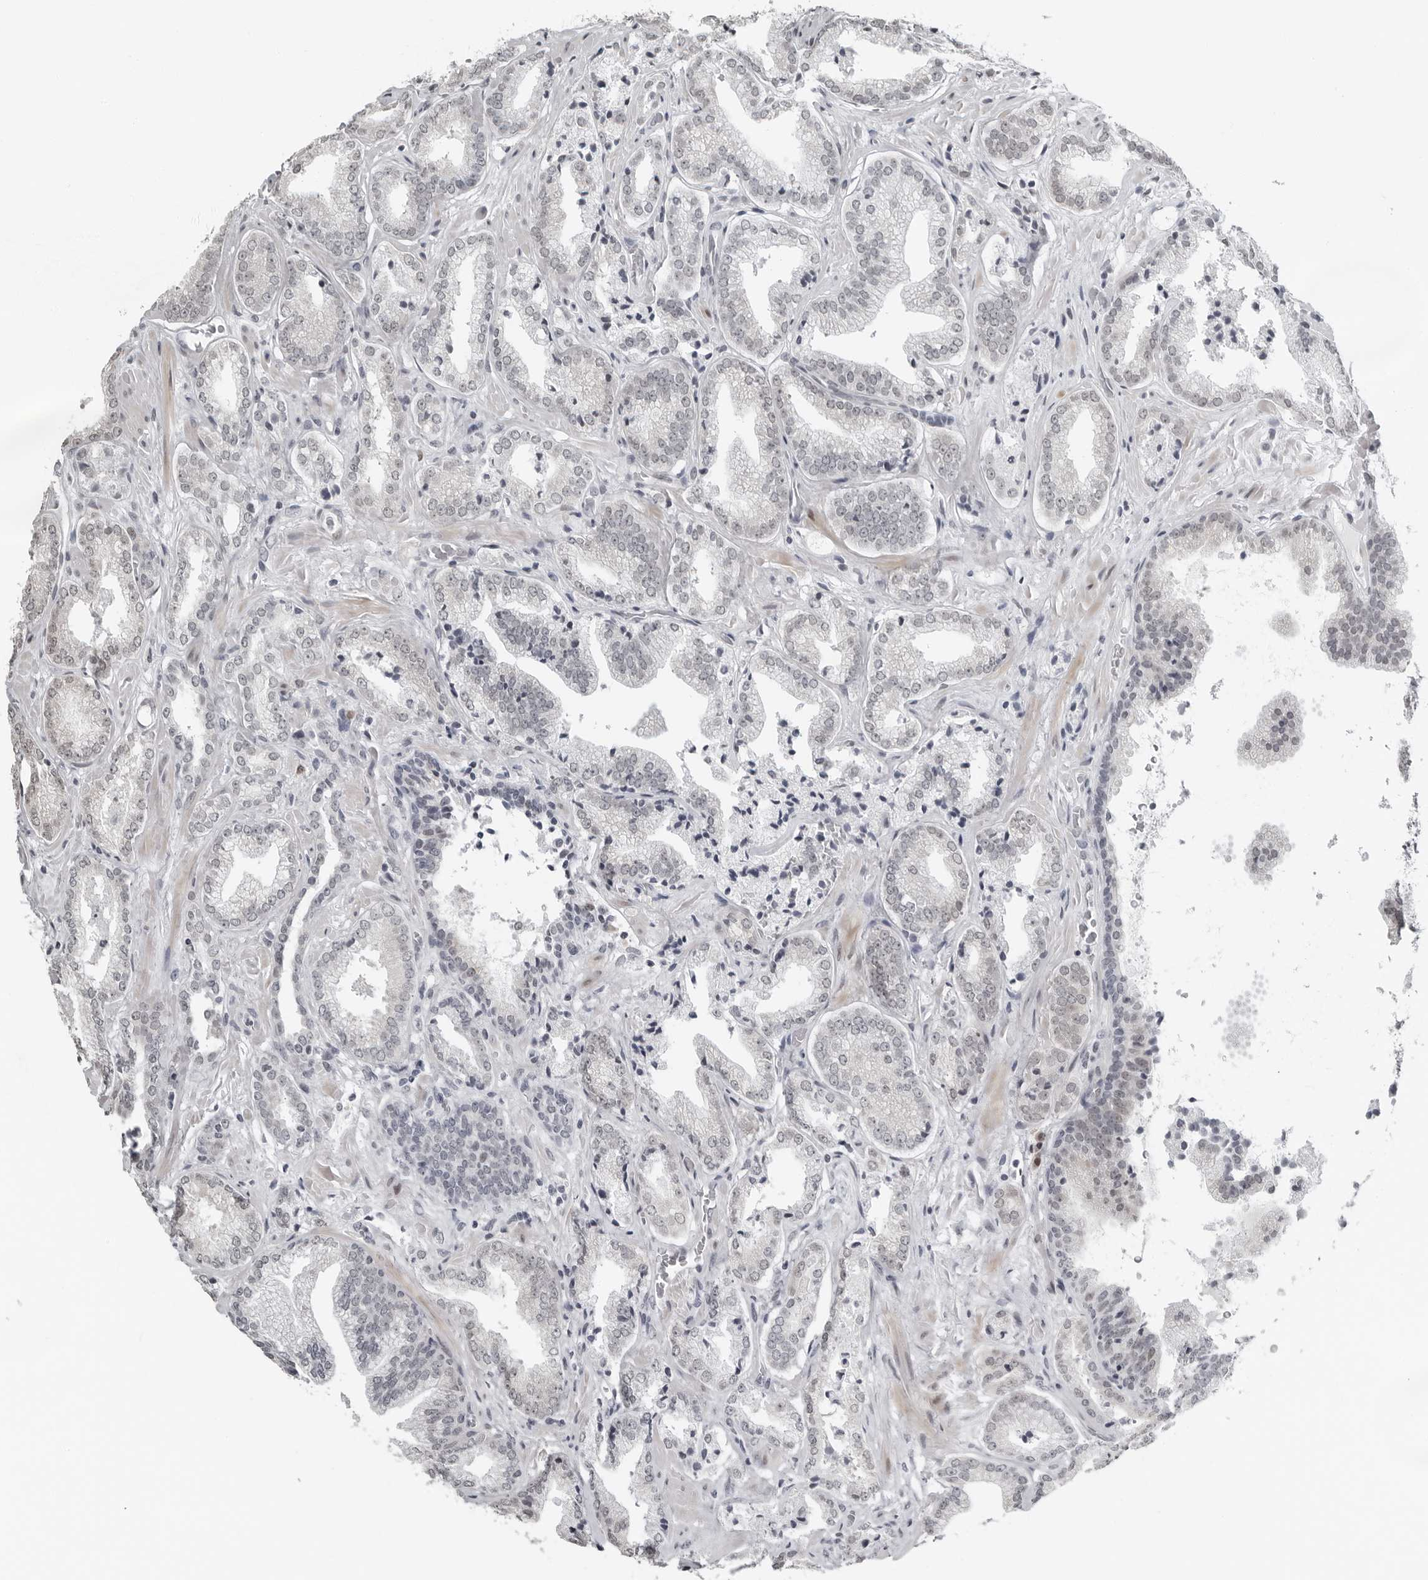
{"staining": {"intensity": "negative", "quantity": "none", "location": "none"}, "tissue": "prostate cancer", "cell_type": "Tumor cells", "image_type": "cancer", "snomed": [{"axis": "morphology", "description": "Adenocarcinoma, Low grade"}, {"axis": "topography", "description": "Prostate"}], "caption": "IHC photomicrograph of prostate cancer (low-grade adenocarcinoma) stained for a protein (brown), which reveals no staining in tumor cells.", "gene": "PPP1R42", "patient": {"sex": "male", "age": 62}}